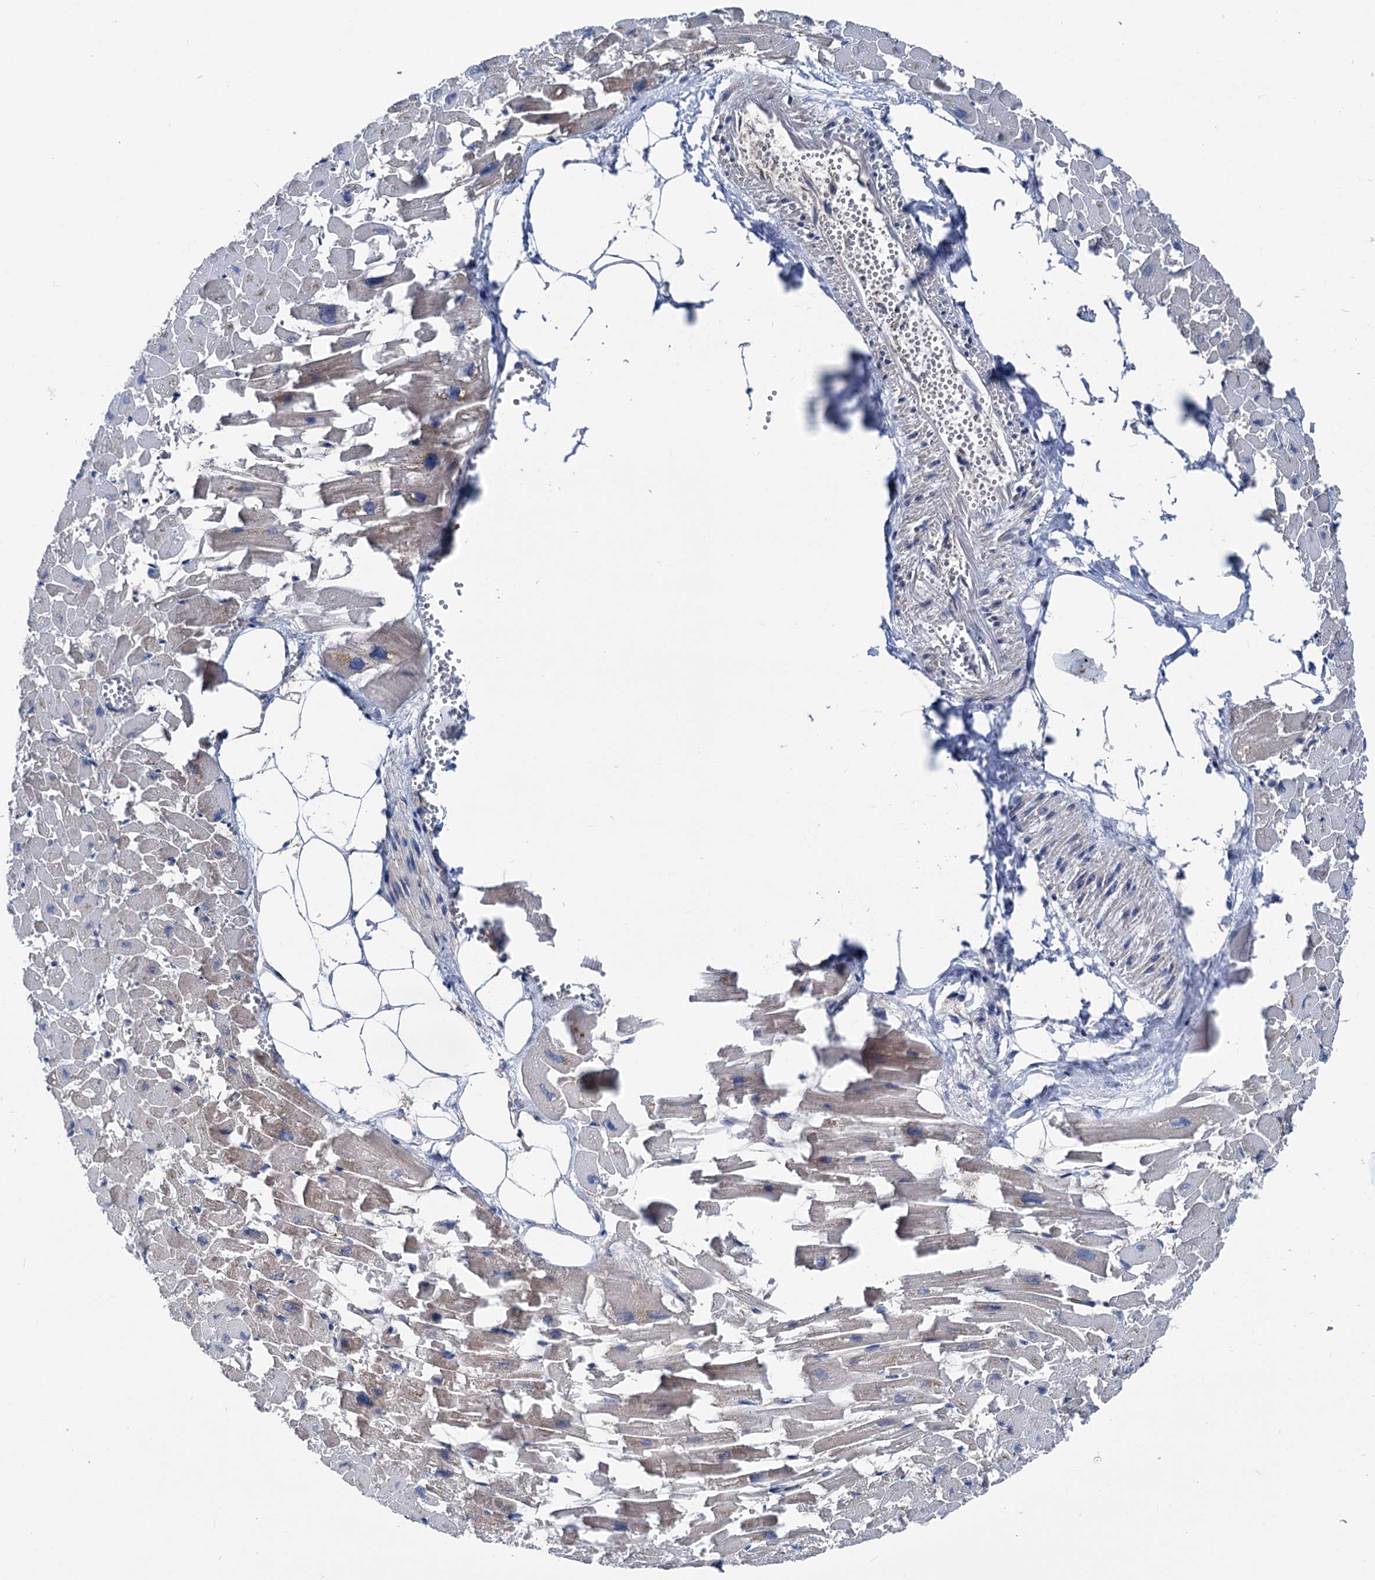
{"staining": {"intensity": "negative", "quantity": "none", "location": "none"}, "tissue": "heart muscle", "cell_type": "Cardiomyocytes", "image_type": "normal", "snomed": [{"axis": "morphology", "description": "Normal tissue, NOS"}, {"axis": "topography", "description": "Heart"}], "caption": "Immunohistochemistry (IHC) histopathology image of normal heart muscle: heart muscle stained with DAB (3,3'-diaminobenzidine) demonstrates no significant protein expression in cardiomyocytes.", "gene": "GLO1", "patient": {"sex": "female", "age": 64}}